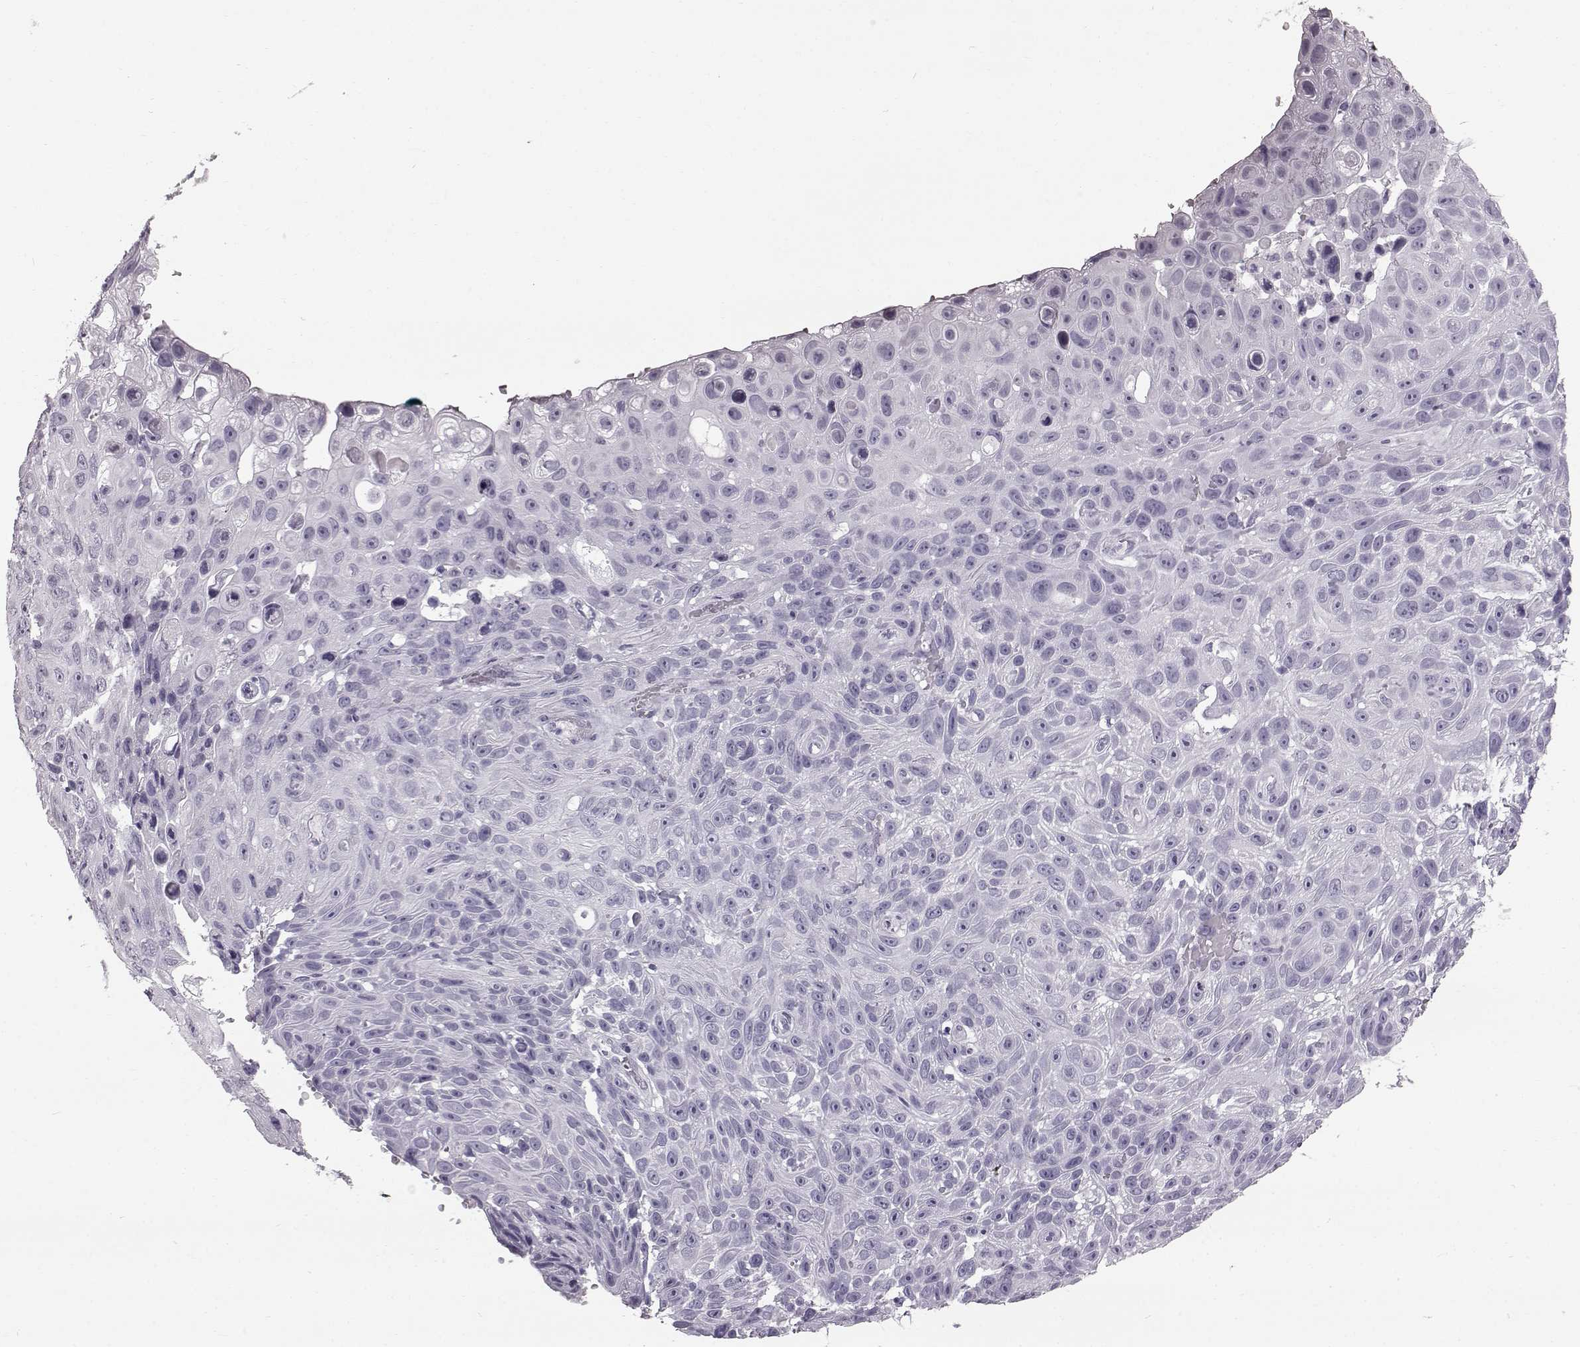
{"staining": {"intensity": "negative", "quantity": "none", "location": "none"}, "tissue": "skin cancer", "cell_type": "Tumor cells", "image_type": "cancer", "snomed": [{"axis": "morphology", "description": "Squamous cell carcinoma, NOS"}, {"axis": "topography", "description": "Skin"}], "caption": "There is no significant positivity in tumor cells of skin squamous cell carcinoma.", "gene": "TCHHL1", "patient": {"sex": "male", "age": 82}}